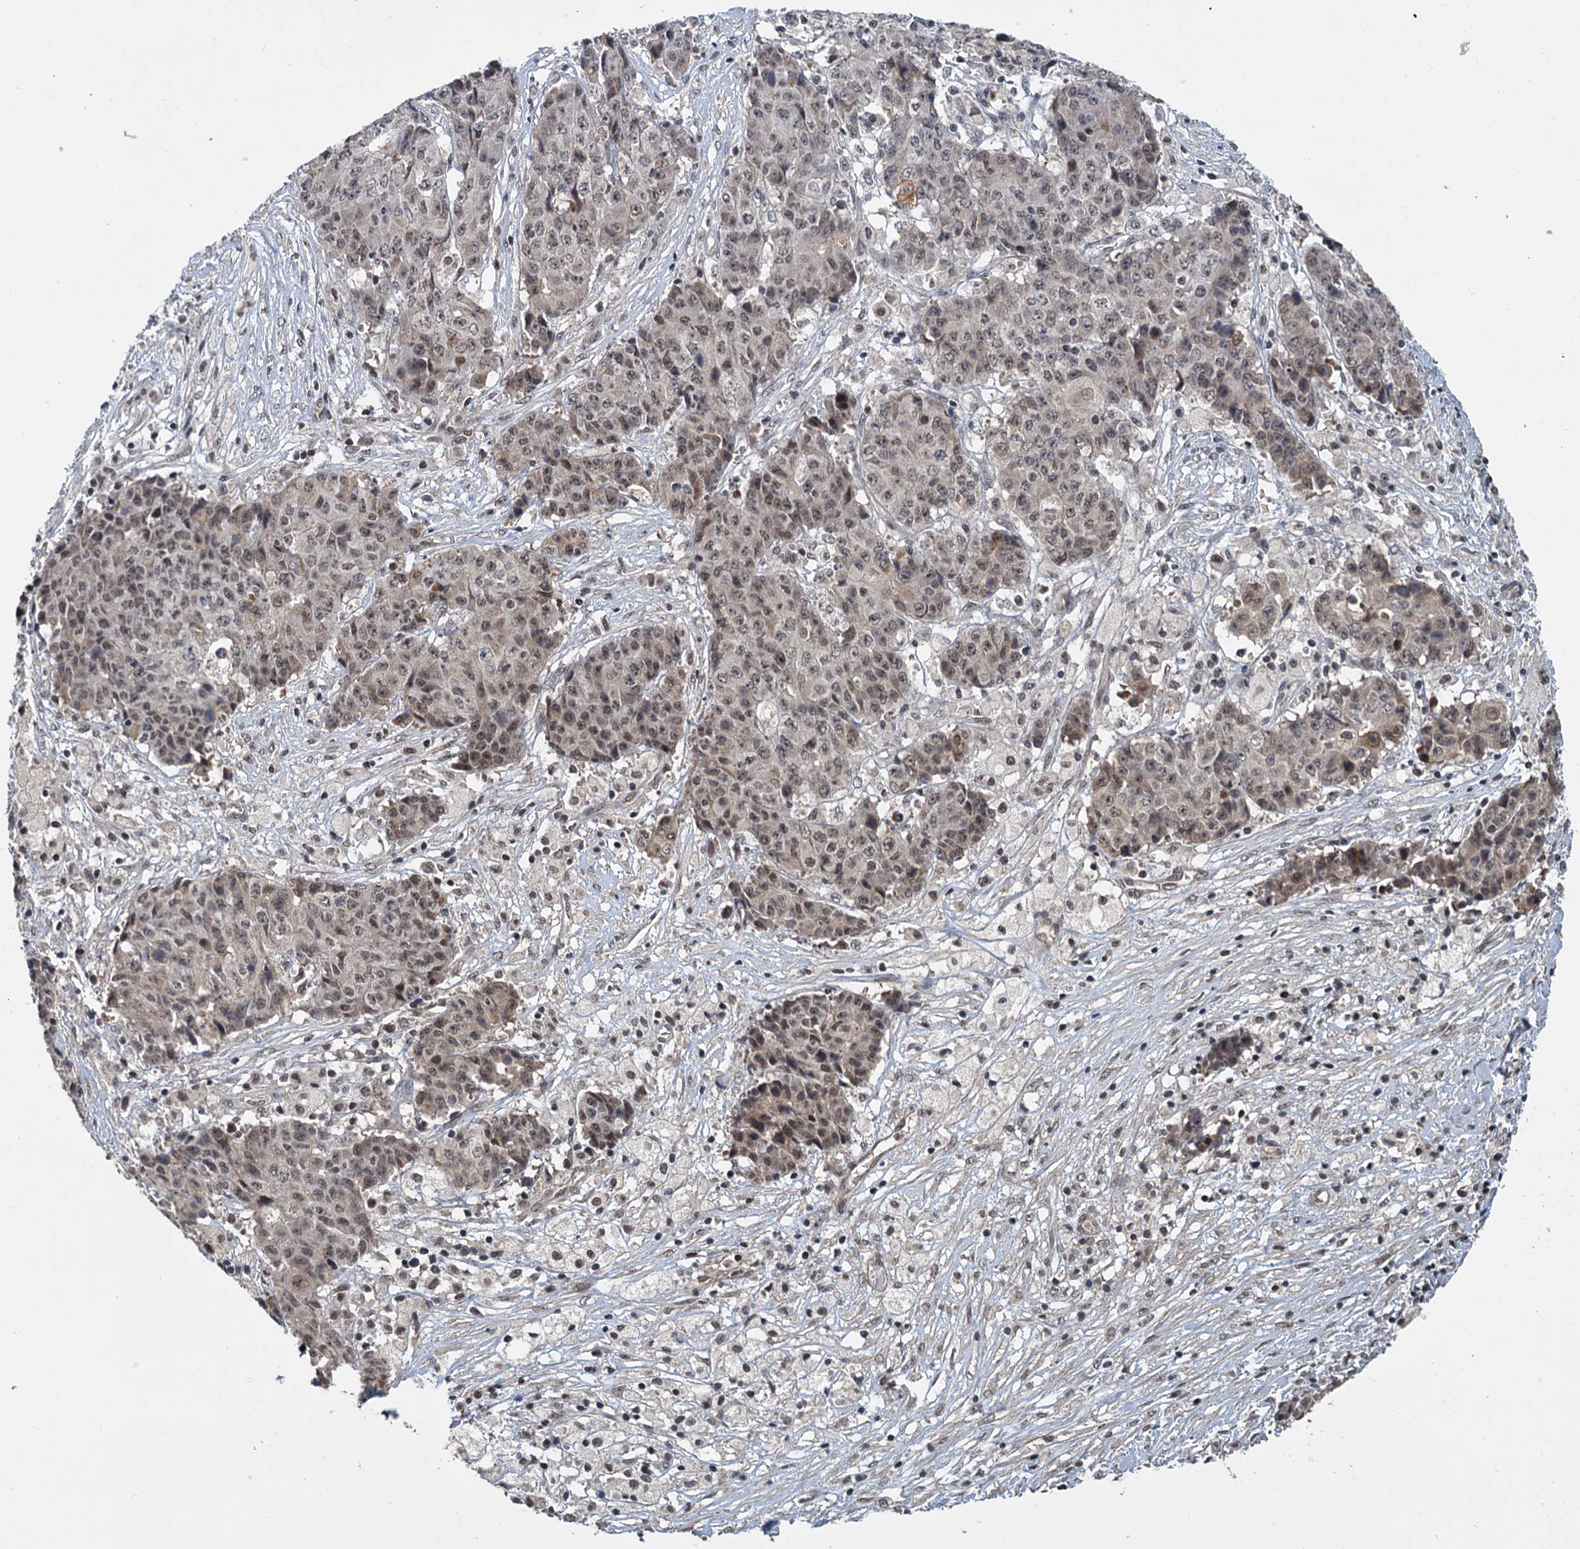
{"staining": {"intensity": "weak", "quantity": "25%-75%", "location": "nuclear"}, "tissue": "ovarian cancer", "cell_type": "Tumor cells", "image_type": "cancer", "snomed": [{"axis": "morphology", "description": "Carcinoma, endometroid"}, {"axis": "topography", "description": "Ovary"}], "caption": "Immunohistochemistry micrograph of ovarian cancer (endometroid carcinoma) stained for a protein (brown), which shows low levels of weak nuclear staining in about 25%-75% of tumor cells.", "gene": "KANSL2", "patient": {"sex": "female", "age": 42}}